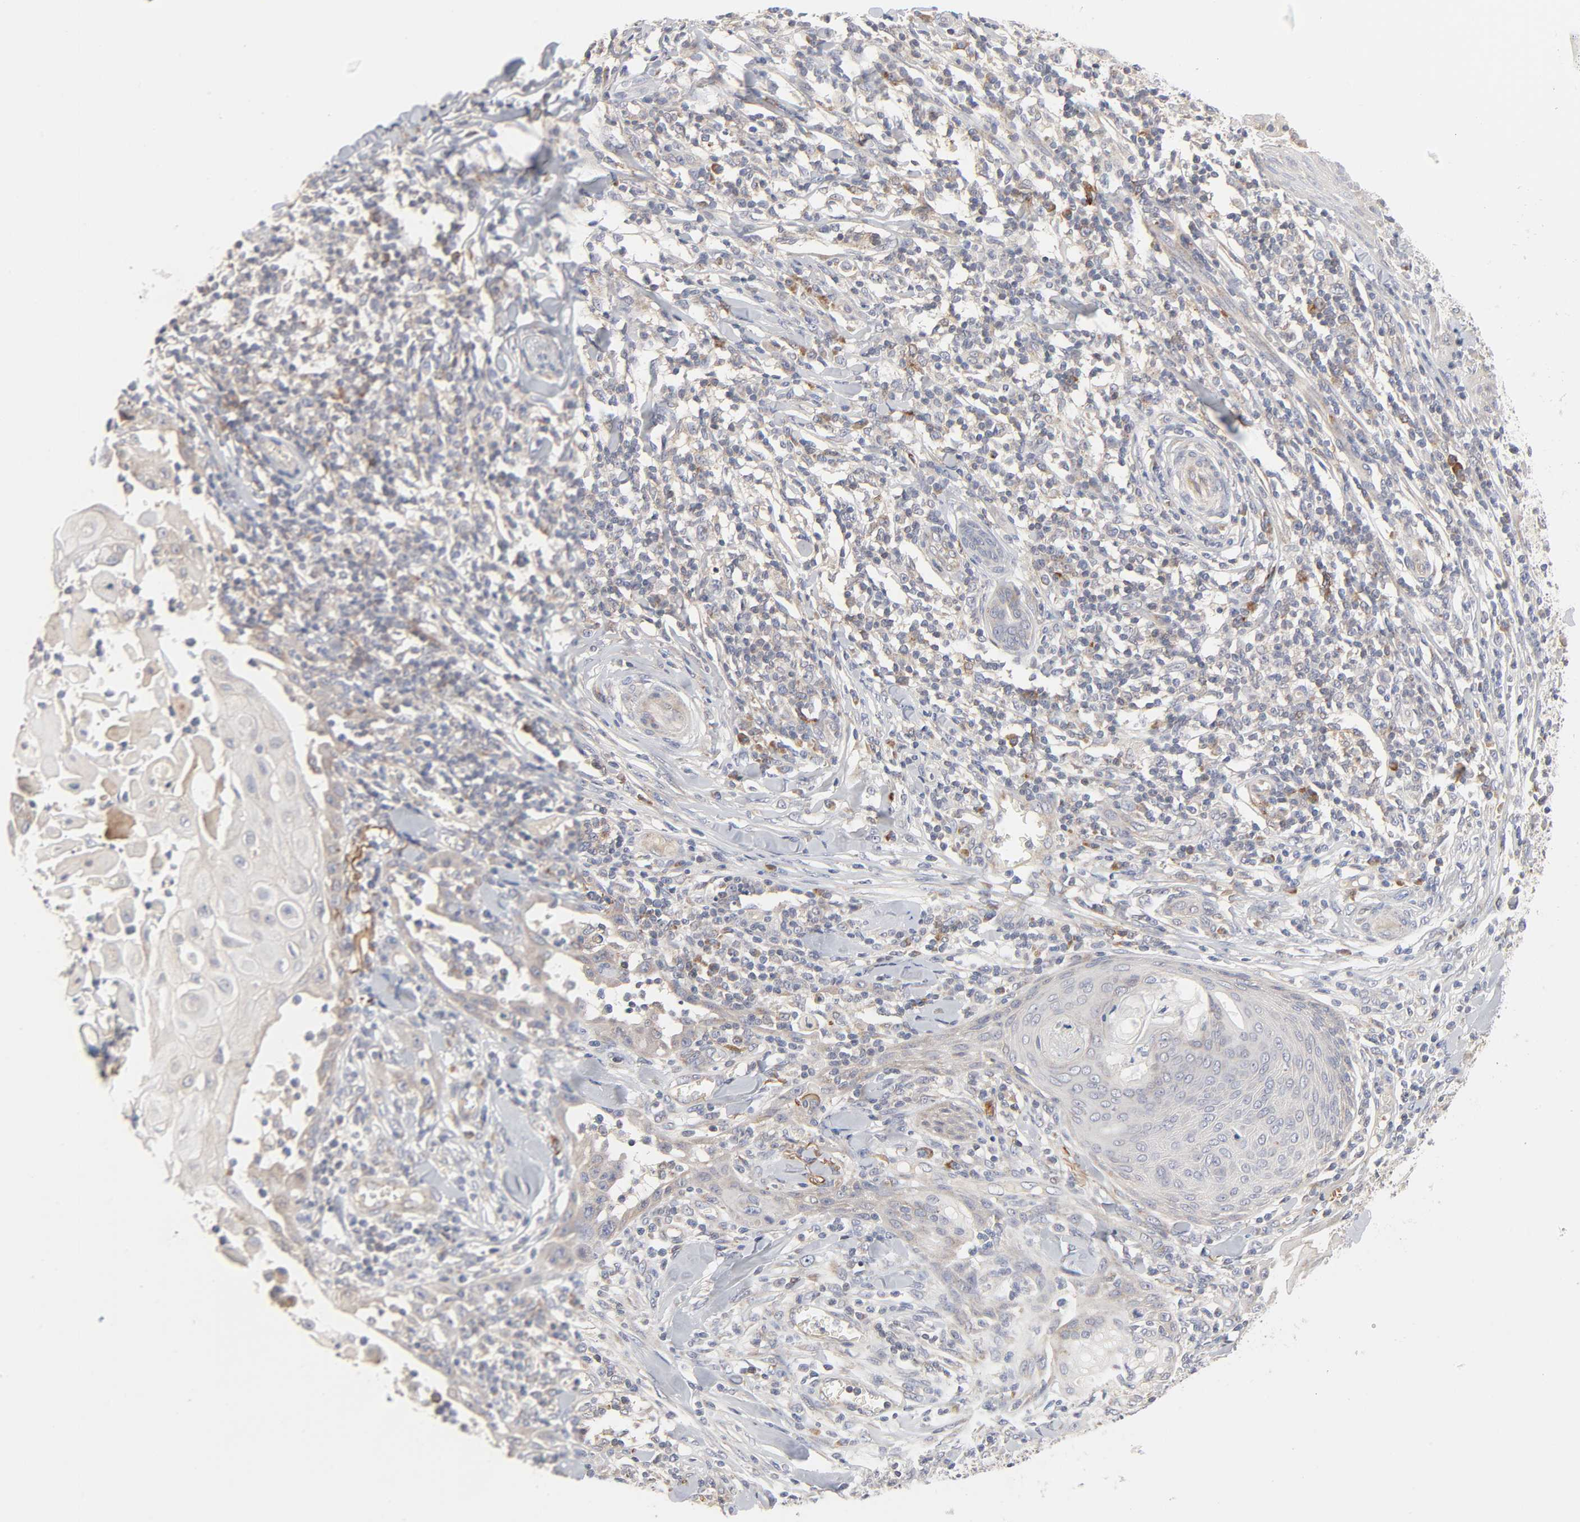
{"staining": {"intensity": "weak", "quantity": "<25%", "location": "cytoplasmic/membranous"}, "tissue": "skin cancer", "cell_type": "Tumor cells", "image_type": "cancer", "snomed": [{"axis": "morphology", "description": "Squamous cell carcinoma, NOS"}, {"axis": "topography", "description": "Skin"}], "caption": "Micrograph shows no significant protein expression in tumor cells of skin squamous cell carcinoma.", "gene": "IL4R", "patient": {"sex": "male", "age": 24}}